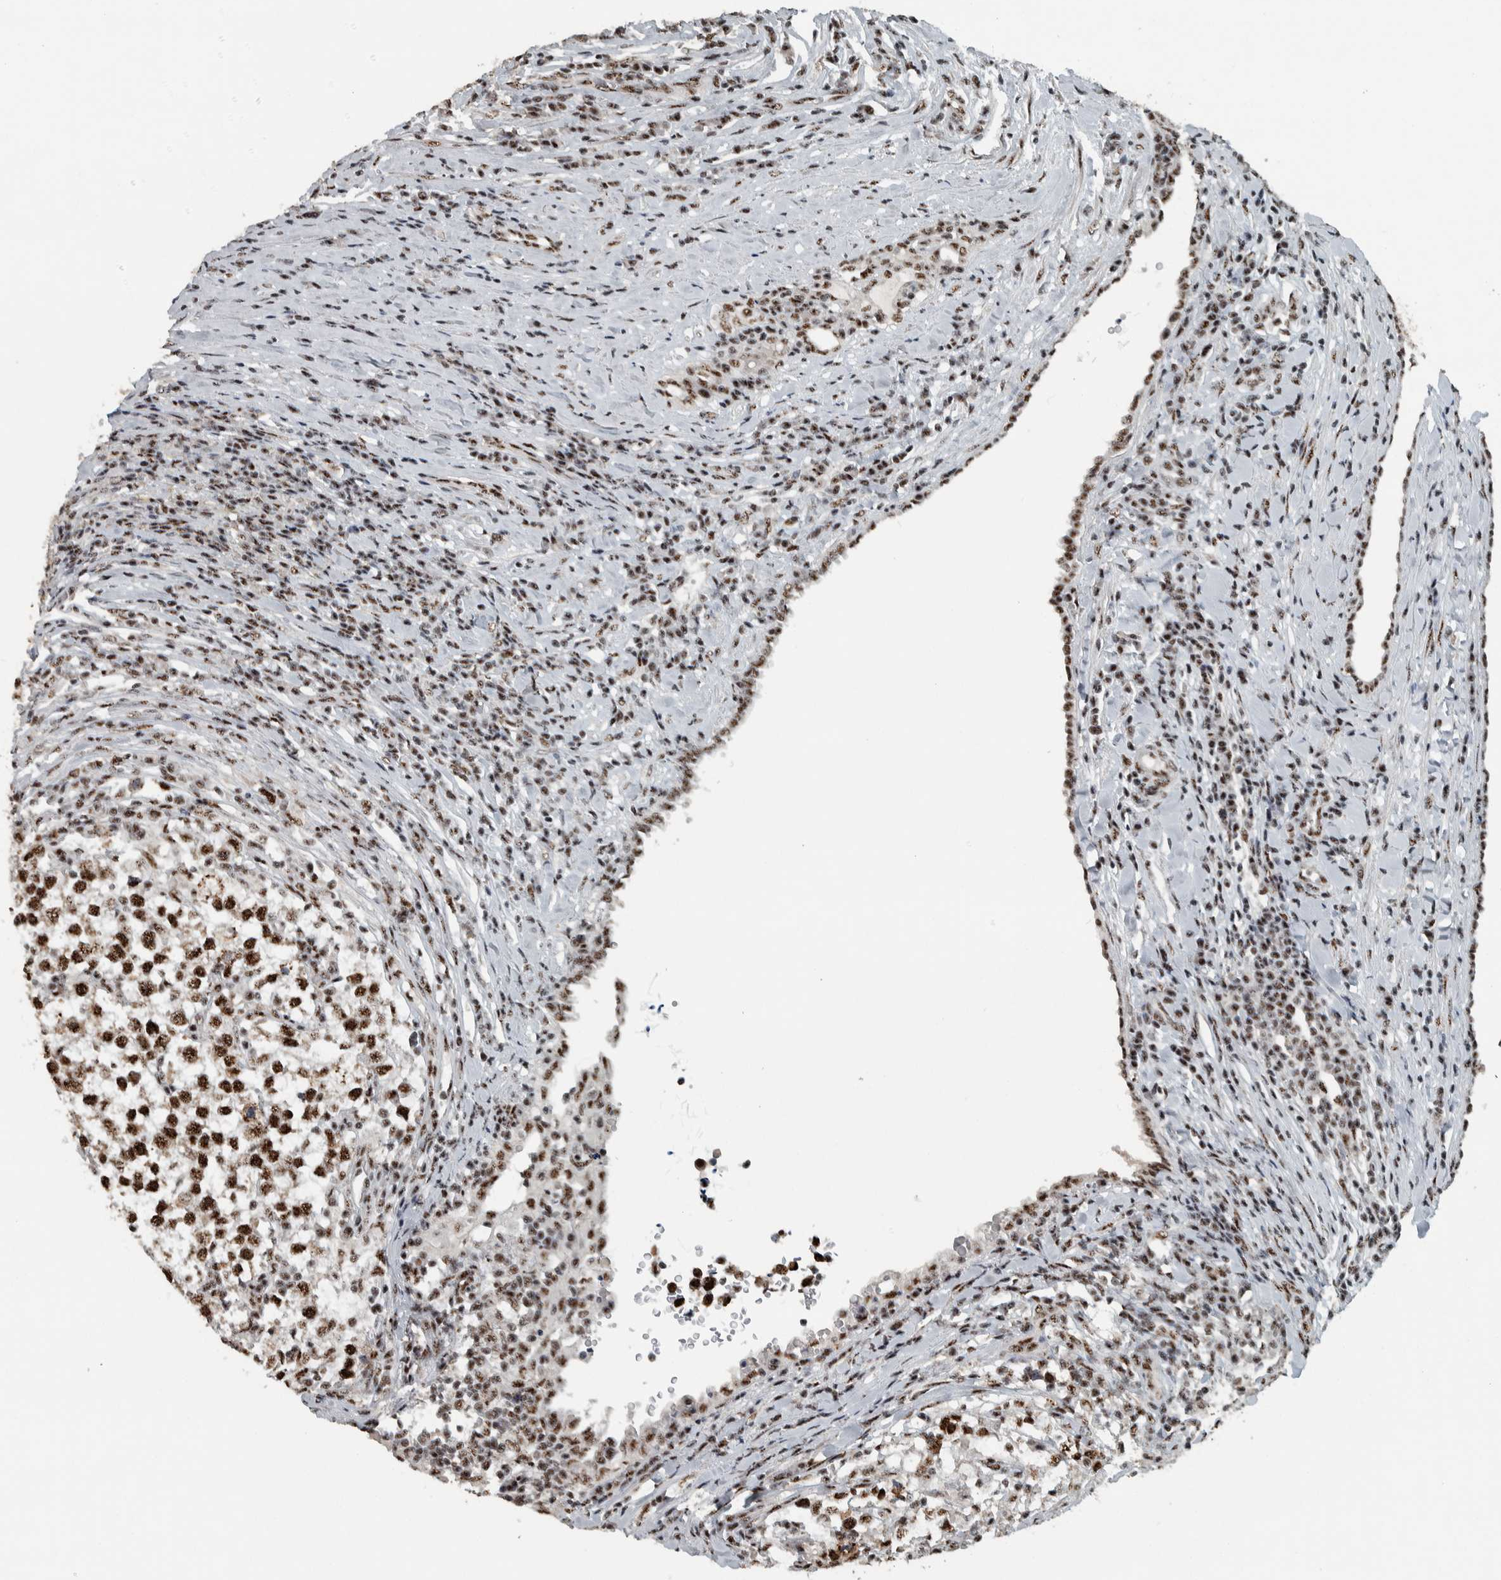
{"staining": {"intensity": "strong", "quantity": ">75%", "location": "nuclear"}, "tissue": "testis cancer", "cell_type": "Tumor cells", "image_type": "cancer", "snomed": [{"axis": "morphology", "description": "Normal tissue, NOS"}, {"axis": "morphology", "description": "Seminoma, NOS"}, {"axis": "topography", "description": "Testis"}], "caption": "Immunohistochemistry (IHC) photomicrograph of neoplastic tissue: human testis cancer (seminoma) stained using IHC exhibits high levels of strong protein expression localized specifically in the nuclear of tumor cells, appearing as a nuclear brown color.", "gene": "SON", "patient": {"sex": "male", "age": 43}}